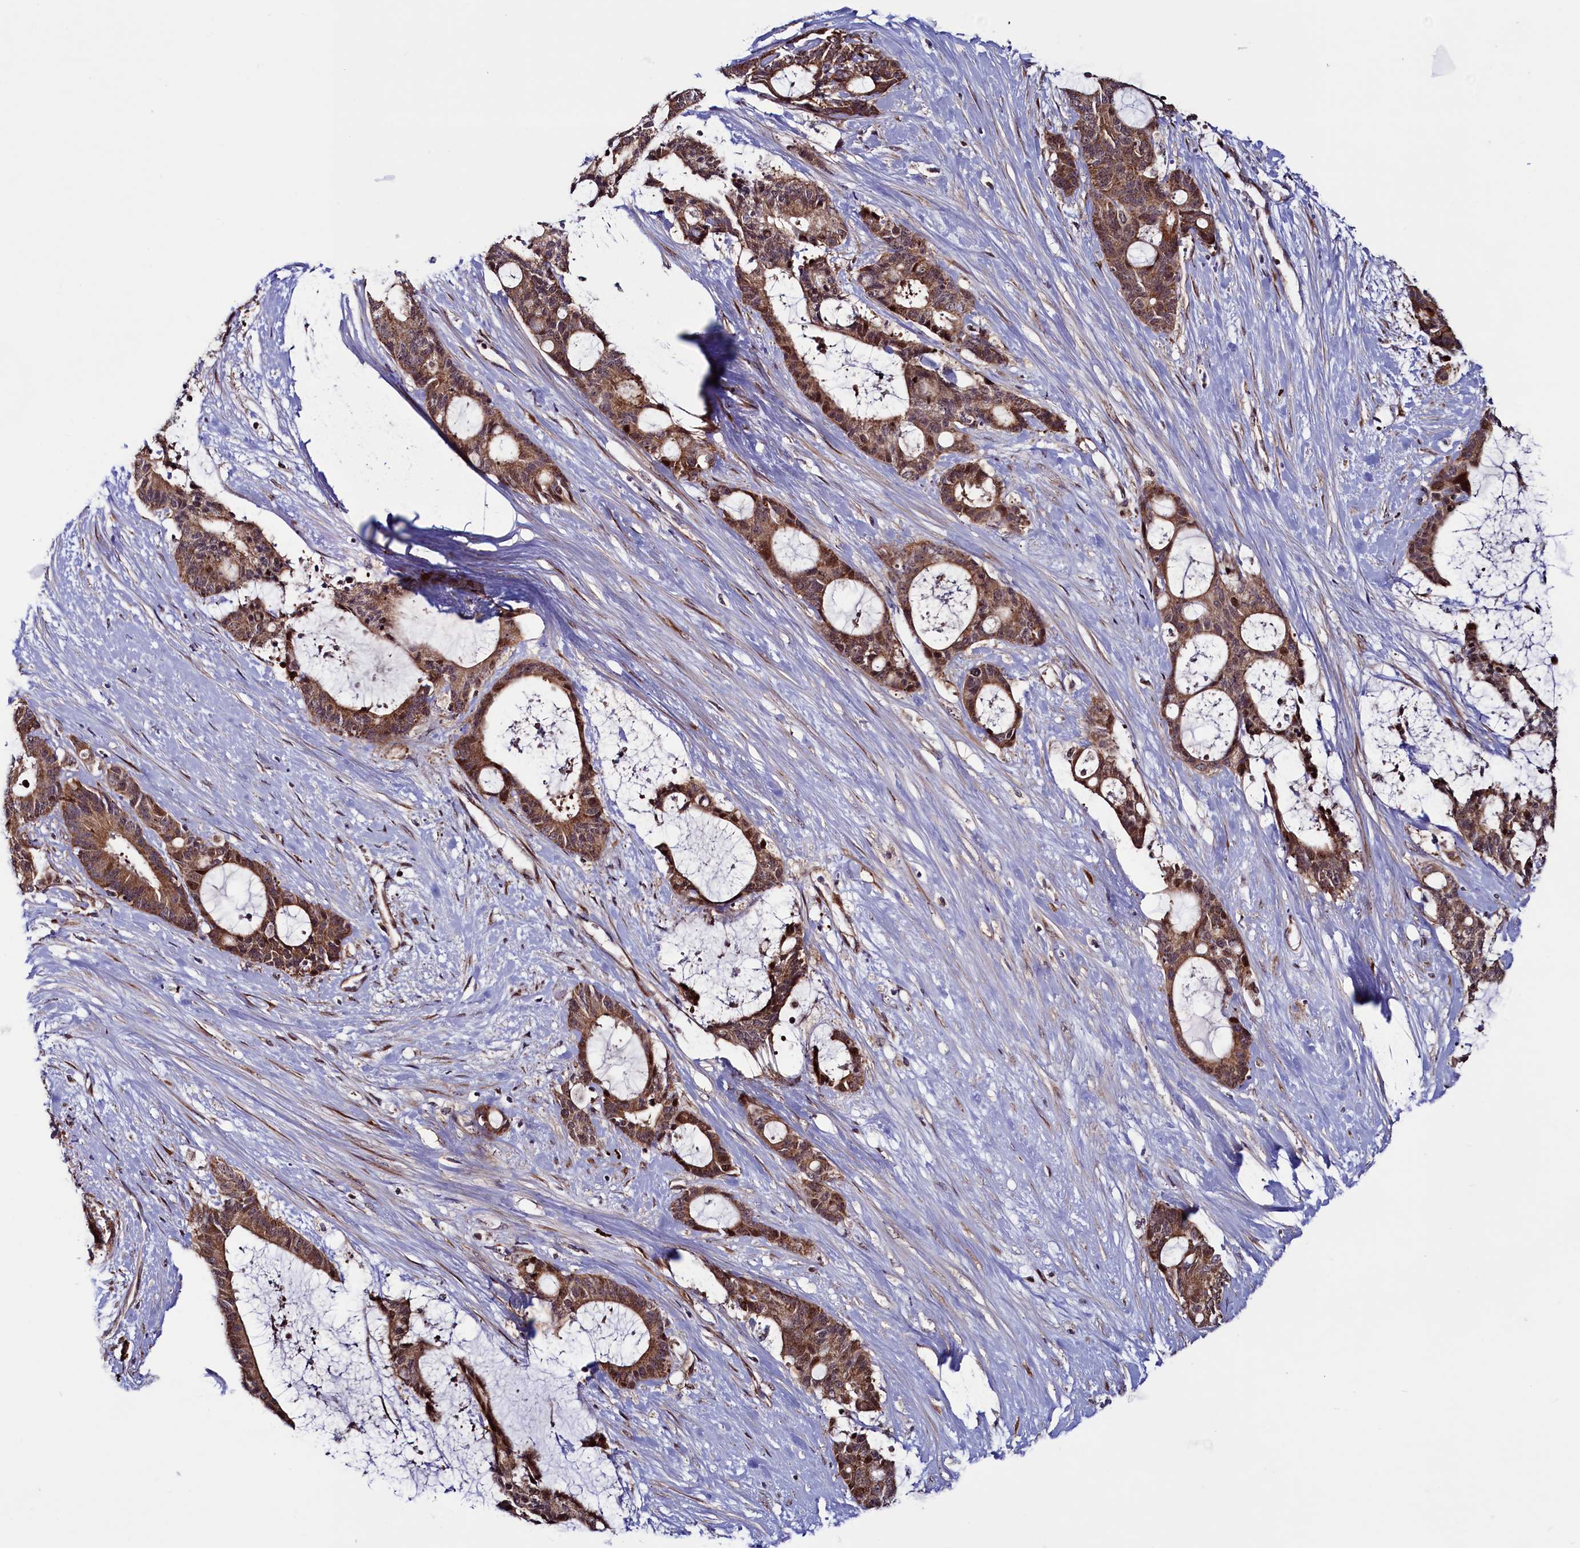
{"staining": {"intensity": "moderate", "quantity": ">75%", "location": "cytoplasmic/membranous,nuclear"}, "tissue": "liver cancer", "cell_type": "Tumor cells", "image_type": "cancer", "snomed": [{"axis": "morphology", "description": "Normal tissue, NOS"}, {"axis": "morphology", "description": "Cholangiocarcinoma"}, {"axis": "topography", "description": "Liver"}, {"axis": "topography", "description": "Peripheral nerve tissue"}], "caption": "Liver cholangiocarcinoma stained with a brown dye demonstrates moderate cytoplasmic/membranous and nuclear positive expression in approximately >75% of tumor cells.", "gene": "RBFA", "patient": {"sex": "female", "age": 73}}